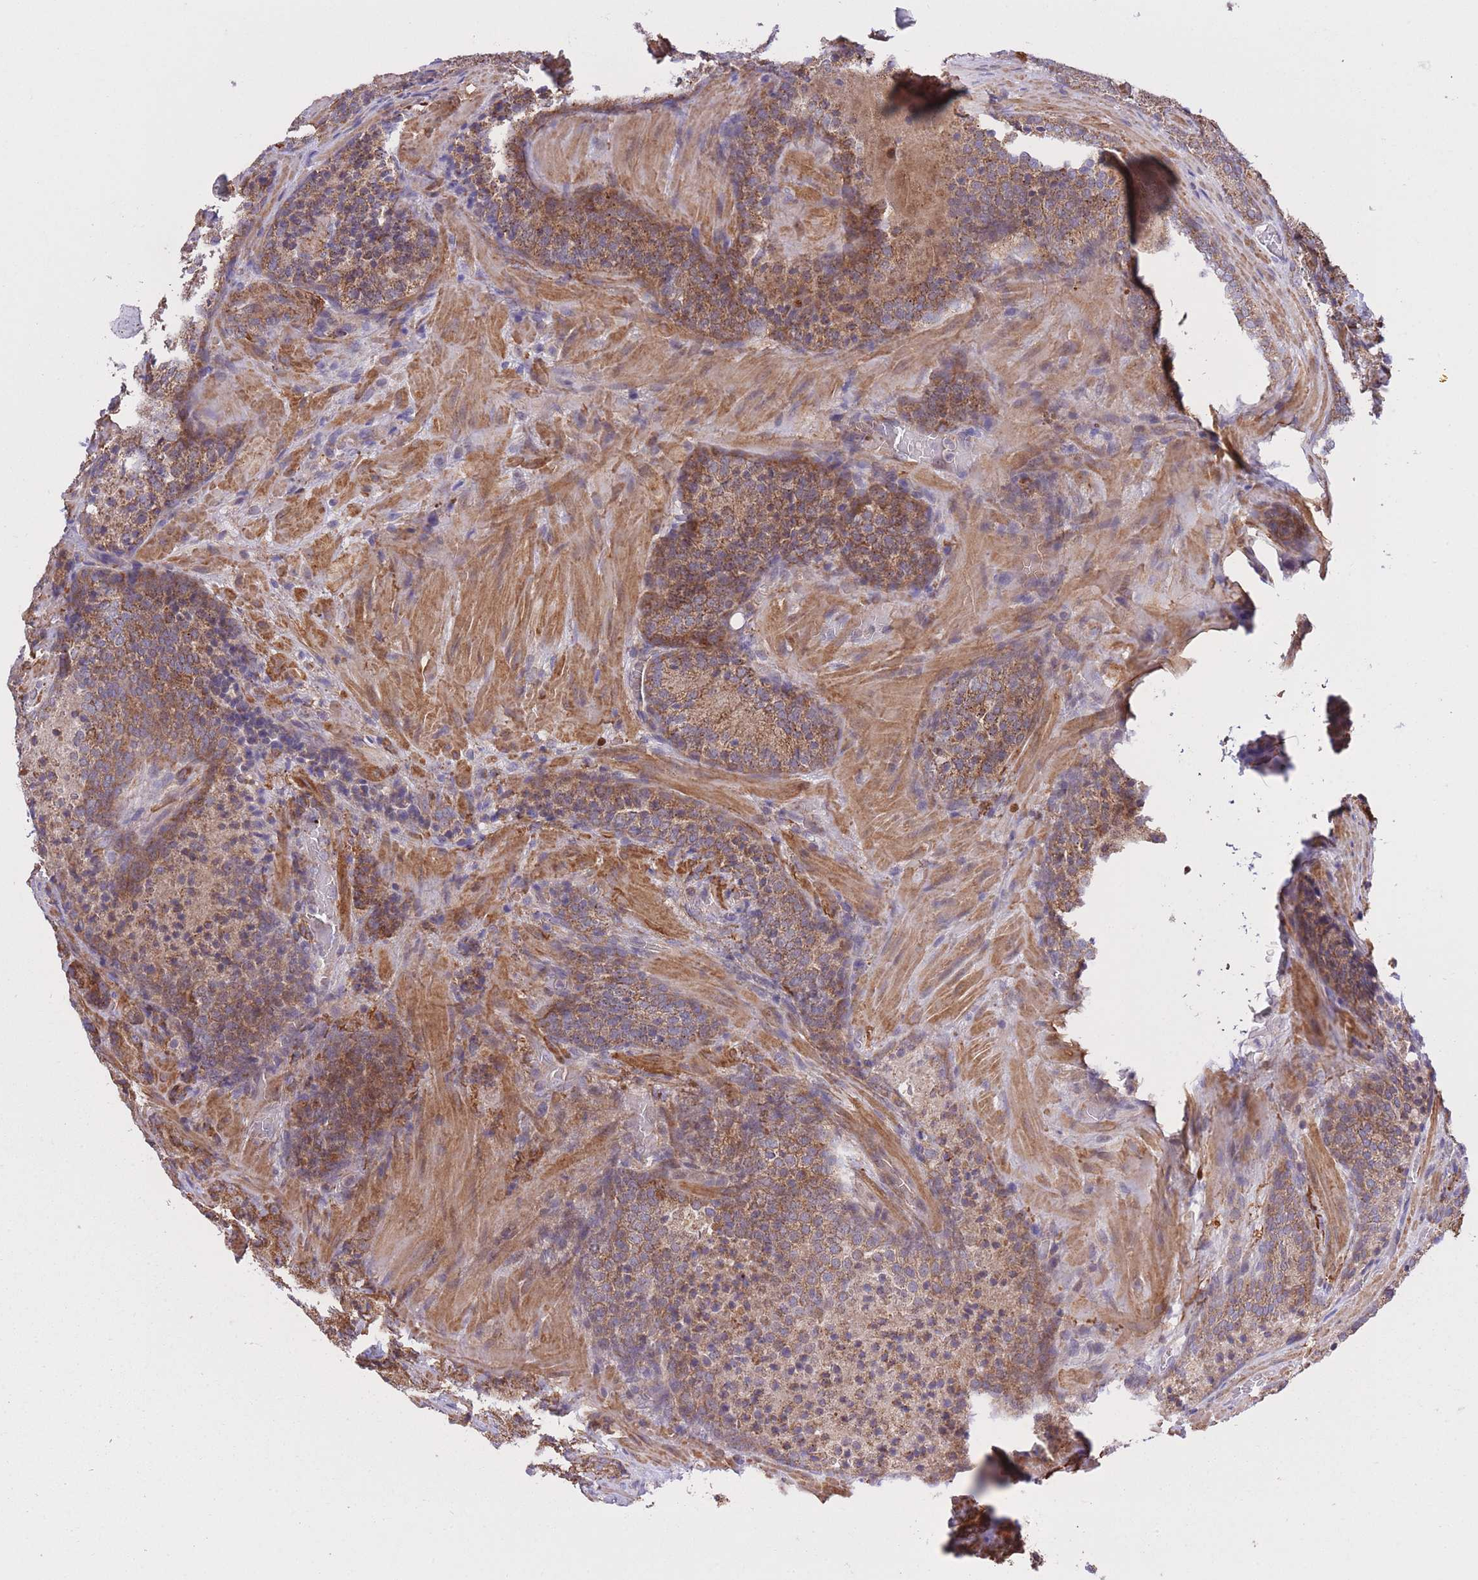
{"staining": {"intensity": "moderate", "quantity": ">75%", "location": "cytoplasmic/membranous"}, "tissue": "prostate cancer", "cell_type": "Tumor cells", "image_type": "cancer", "snomed": [{"axis": "morphology", "description": "Adenocarcinoma, Low grade"}, {"axis": "topography", "description": "Prostate"}], "caption": "This image demonstrates prostate cancer stained with IHC to label a protein in brown. The cytoplasmic/membranous of tumor cells show moderate positivity for the protein. Nuclei are counter-stained blue.", "gene": "ATP13A2", "patient": {"sex": "male", "age": 58}}